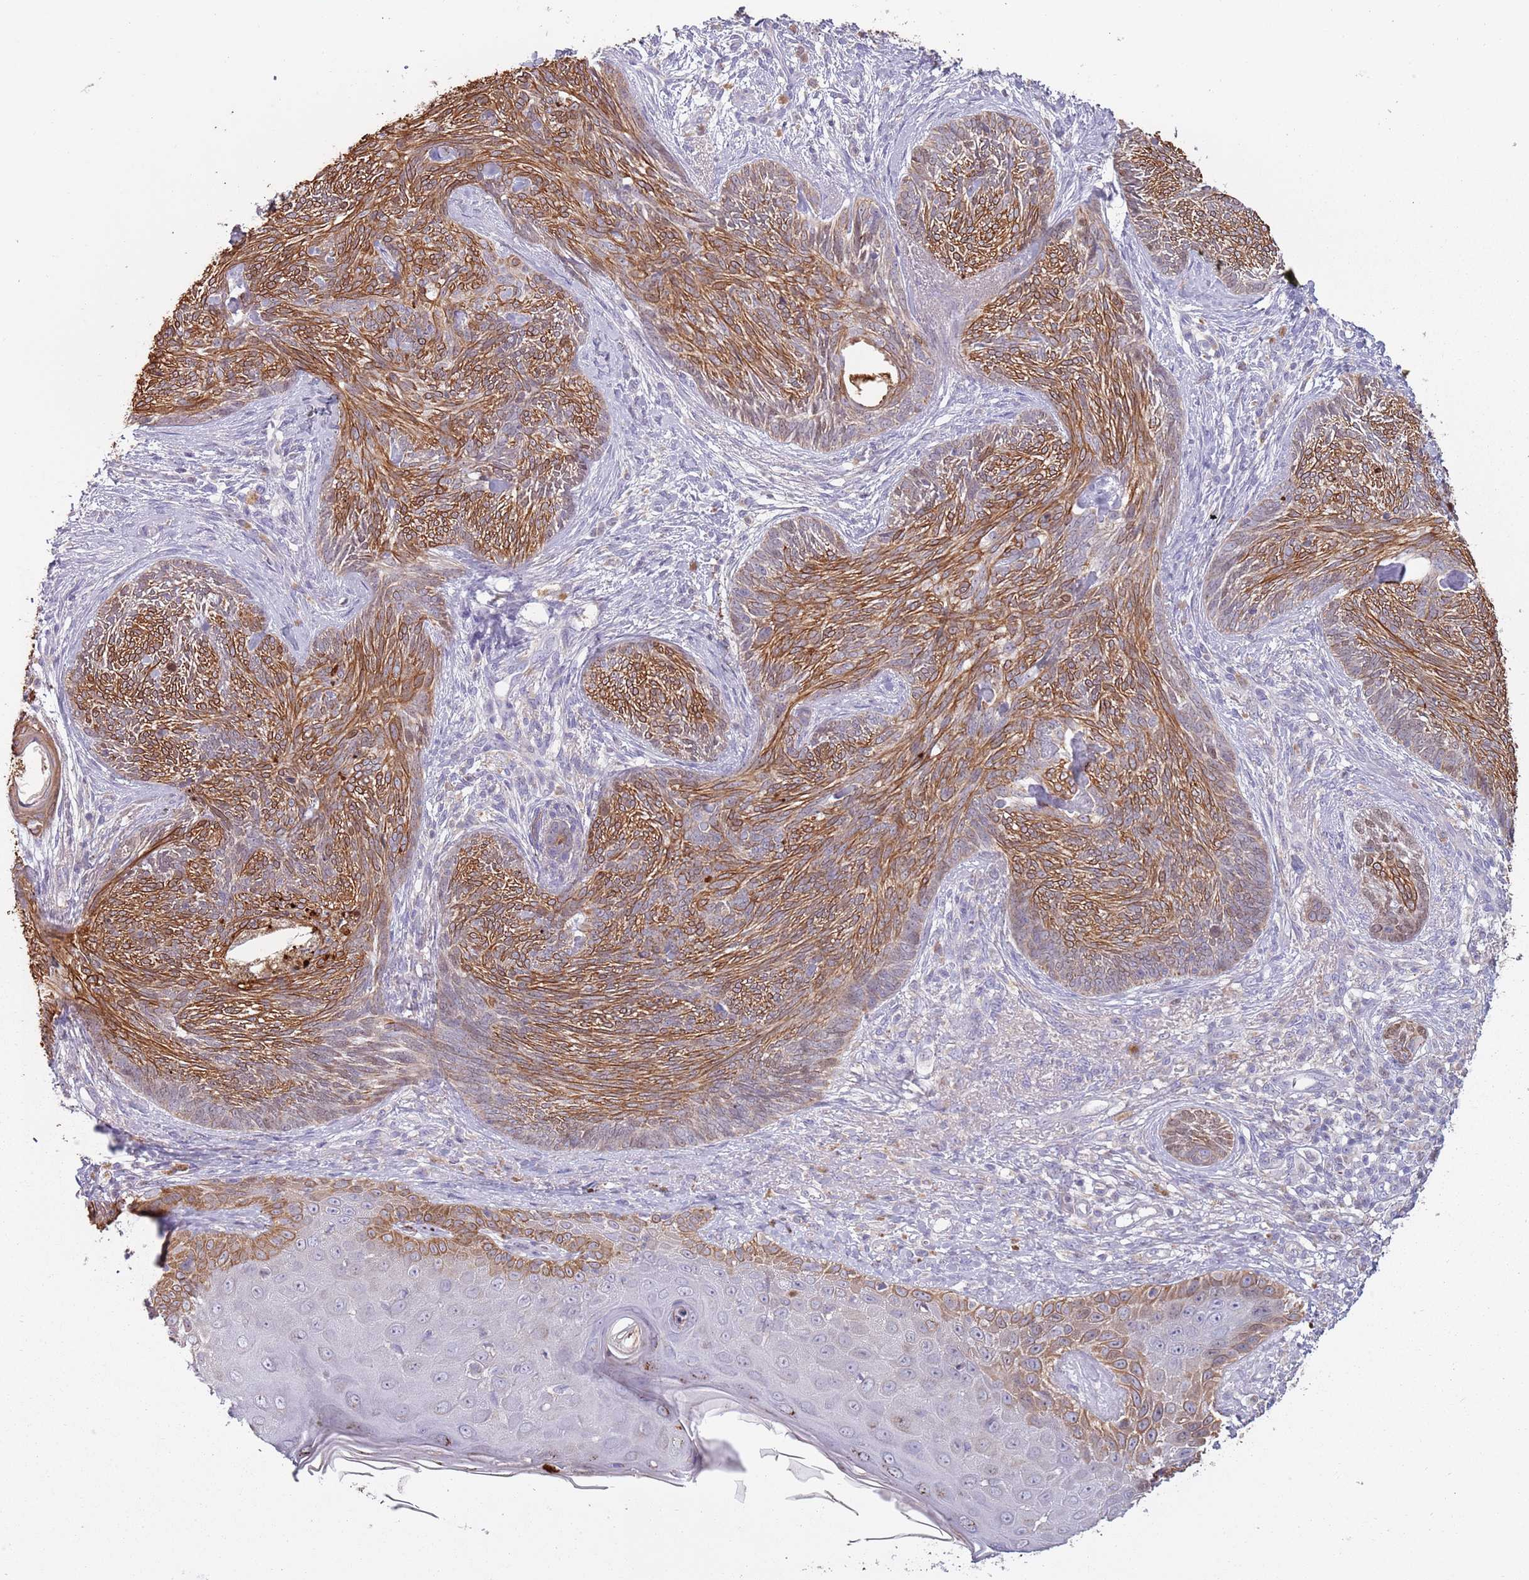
{"staining": {"intensity": "moderate", "quantity": ">75%", "location": "cytoplasmic/membranous"}, "tissue": "skin cancer", "cell_type": "Tumor cells", "image_type": "cancer", "snomed": [{"axis": "morphology", "description": "Basal cell carcinoma"}, {"axis": "topography", "description": "Skin"}], "caption": "The photomicrograph displays staining of basal cell carcinoma (skin), revealing moderate cytoplasmic/membranous protein positivity (brown color) within tumor cells. (DAB (3,3'-diaminobenzidine) IHC, brown staining for protein, blue staining for nuclei).", "gene": "SYS1", "patient": {"sex": "male", "age": 73}}